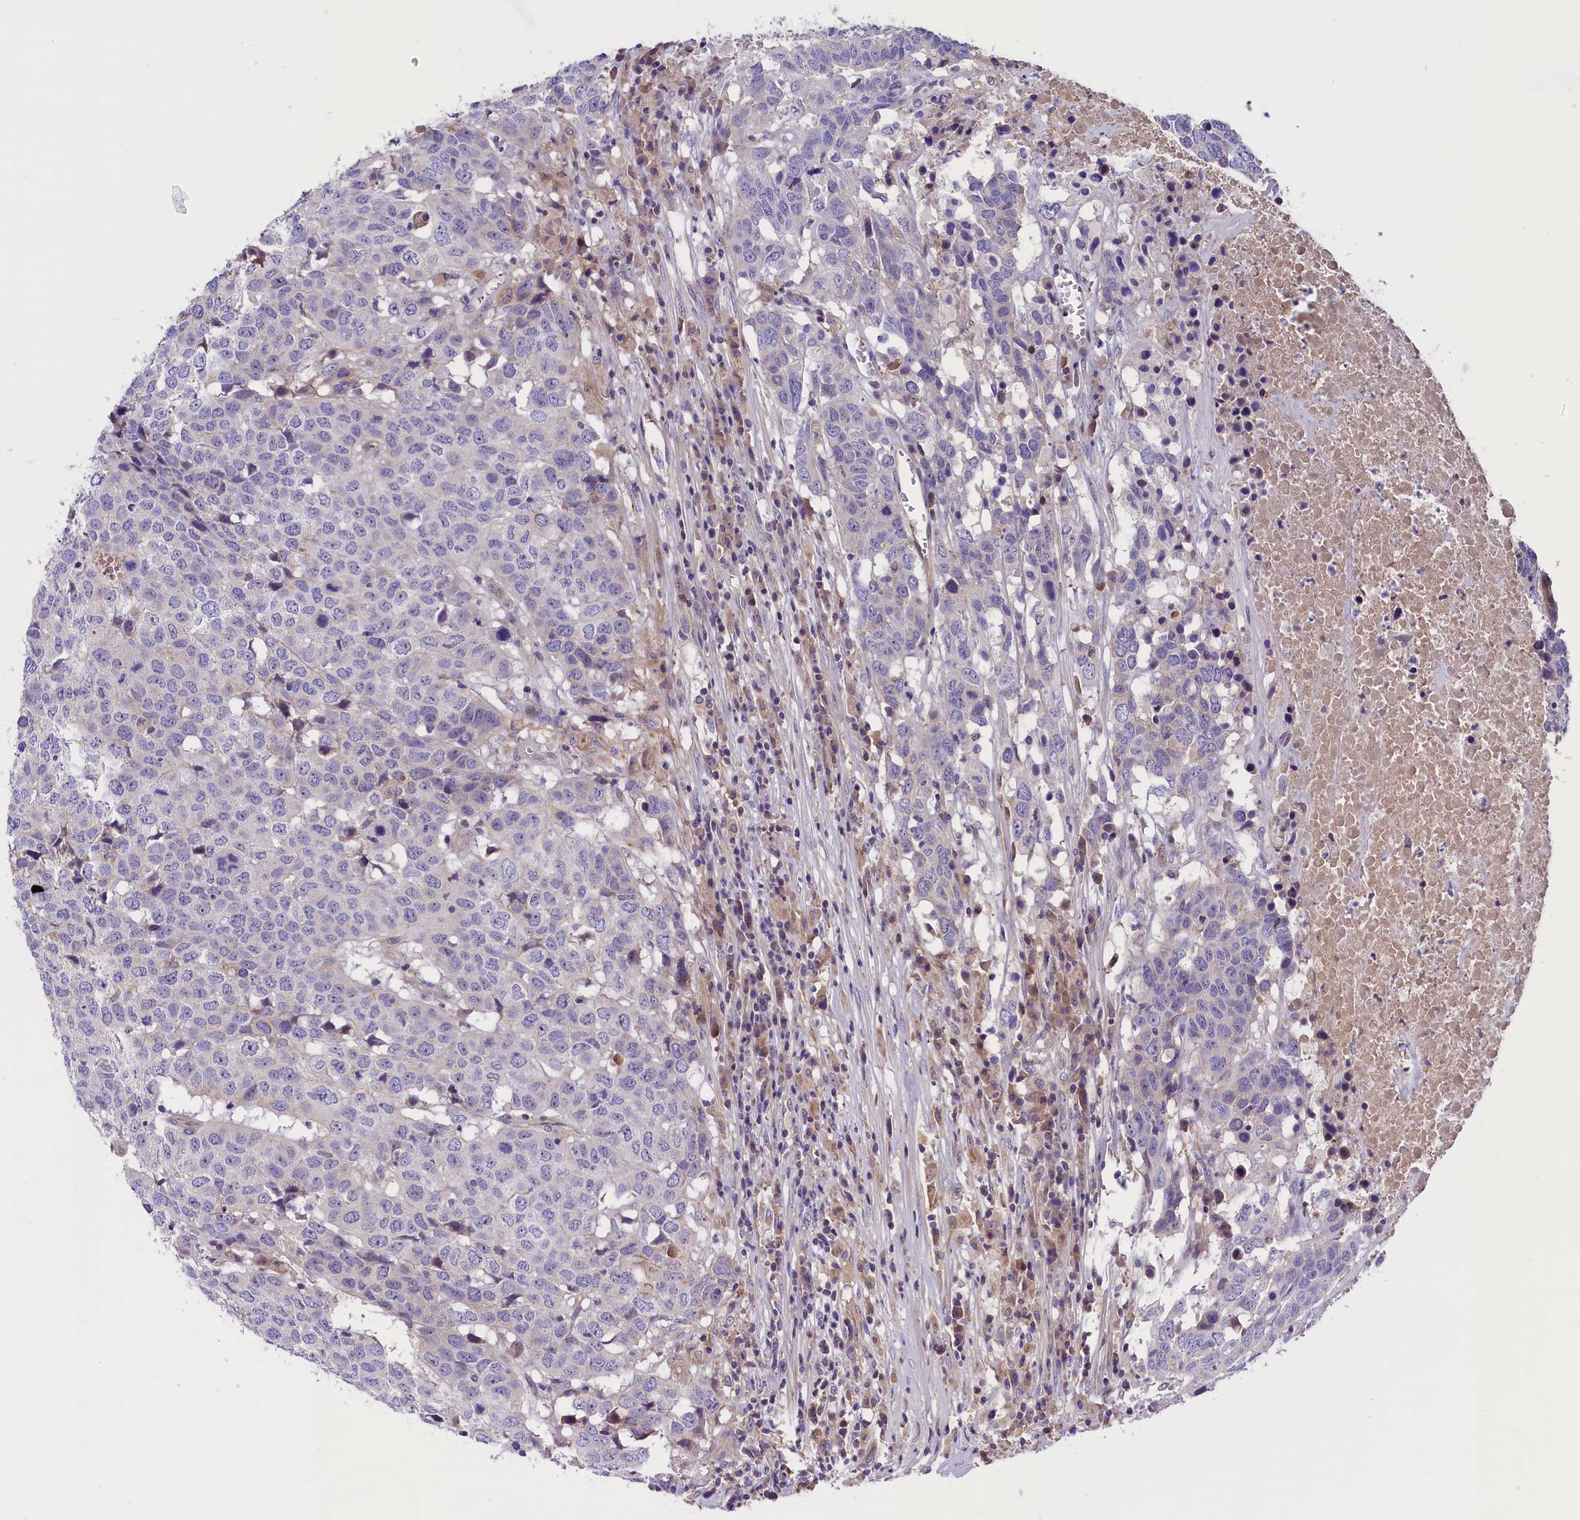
{"staining": {"intensity": "negative", "quantity": "none", "location": "none"}, "tissue": "head and neck cancer", "cell_type": "Tumor cells", "image_type": "cancer", "snomed": [{"axis": "morphology", "description": "Squamous cell carcinoma, NOS"}, {"axis": "topography", "description": "Head-Neck"}], "caption": "Immunohistochemistry (IHC) of human head and neck squamous cell carcinoma displays no expression in tumor cells. (DAB immunohistochemistry visualized using brightfield microscopy, high magnification).", "gene": "CCDC32", "patient": {"sex": "male", "age": 66}}